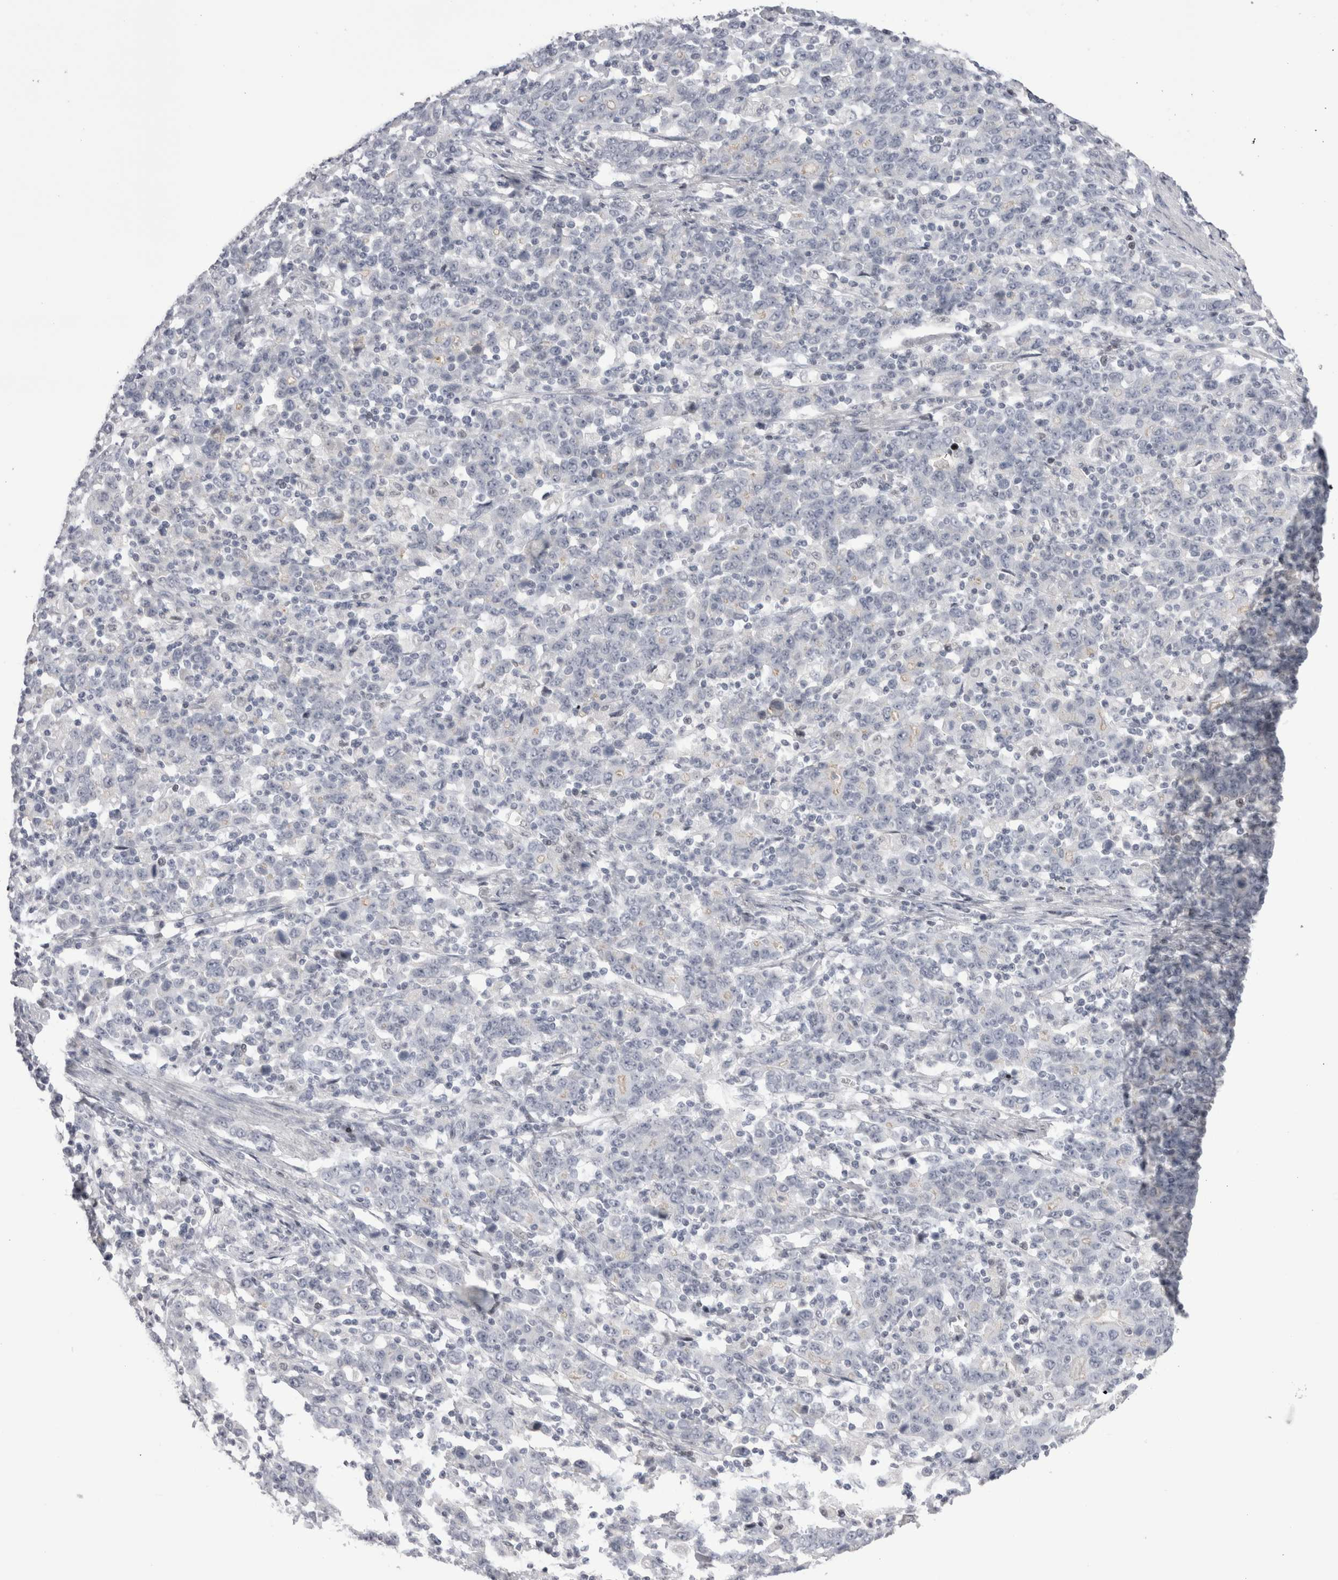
{"staining": {"intensity": "negative", "quantity": "none", "location": "none"}, "tissue": "stomach cancer", "cell_type": "Tumor cells", "image_type": "cancer", "snomed": [{"axis": "morphology", "description": "Adenocarcinoma, NOS"}, {"axis": "topography", "description": "Stomach, upper"}], "caption": "This photomicrograph is of stomach cancer stained with IHC to label a protein in brown with the nuclei are counter-stained blue. There is no positivity in tumor cells.", "gene": "FNDC8", "patient": {"sex": "male", "age": 69}}